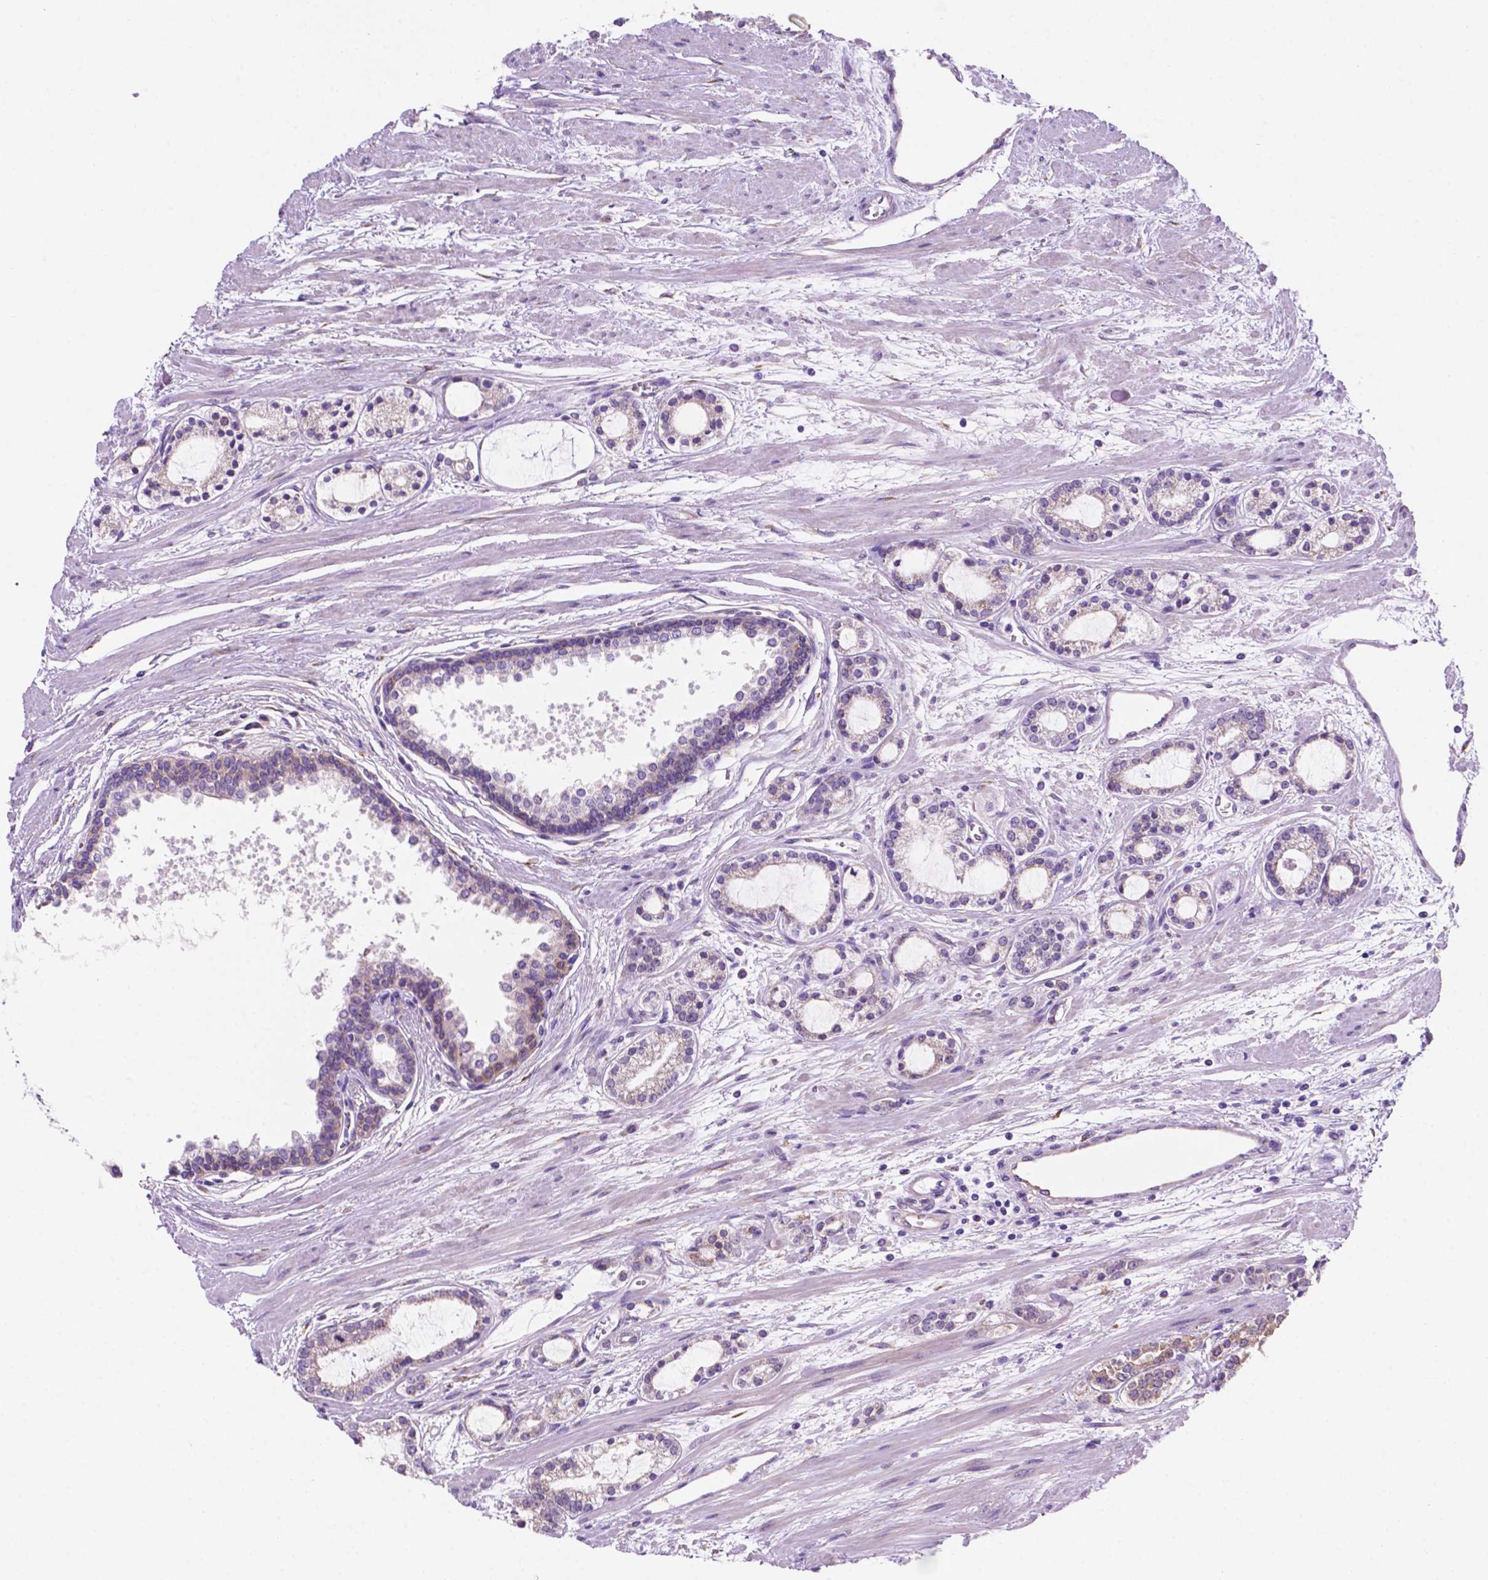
{"staining": {"intensity": "weak", "quantity": "25%-75%", "location": "cytoplasmic/membranous"}, "tissue": "prostate cancer", "cell_type": "Tumor cells", "image_type": "cancer", "snomed": [{"axis": "morphology", "description": "Adenocarcinoma, Medium grade"}, {"axis": "topography", "description": "Prostate"}], "caption": "Brown immunohistochemical staining in human adenocarcinoma (medium-grade) (prostate) shows weak cytoplasmic/membranous expression in about 25%-75% of tumor cells.", "gene": "CEACAM7", "patient": {"sex": "male", "age": 57}}